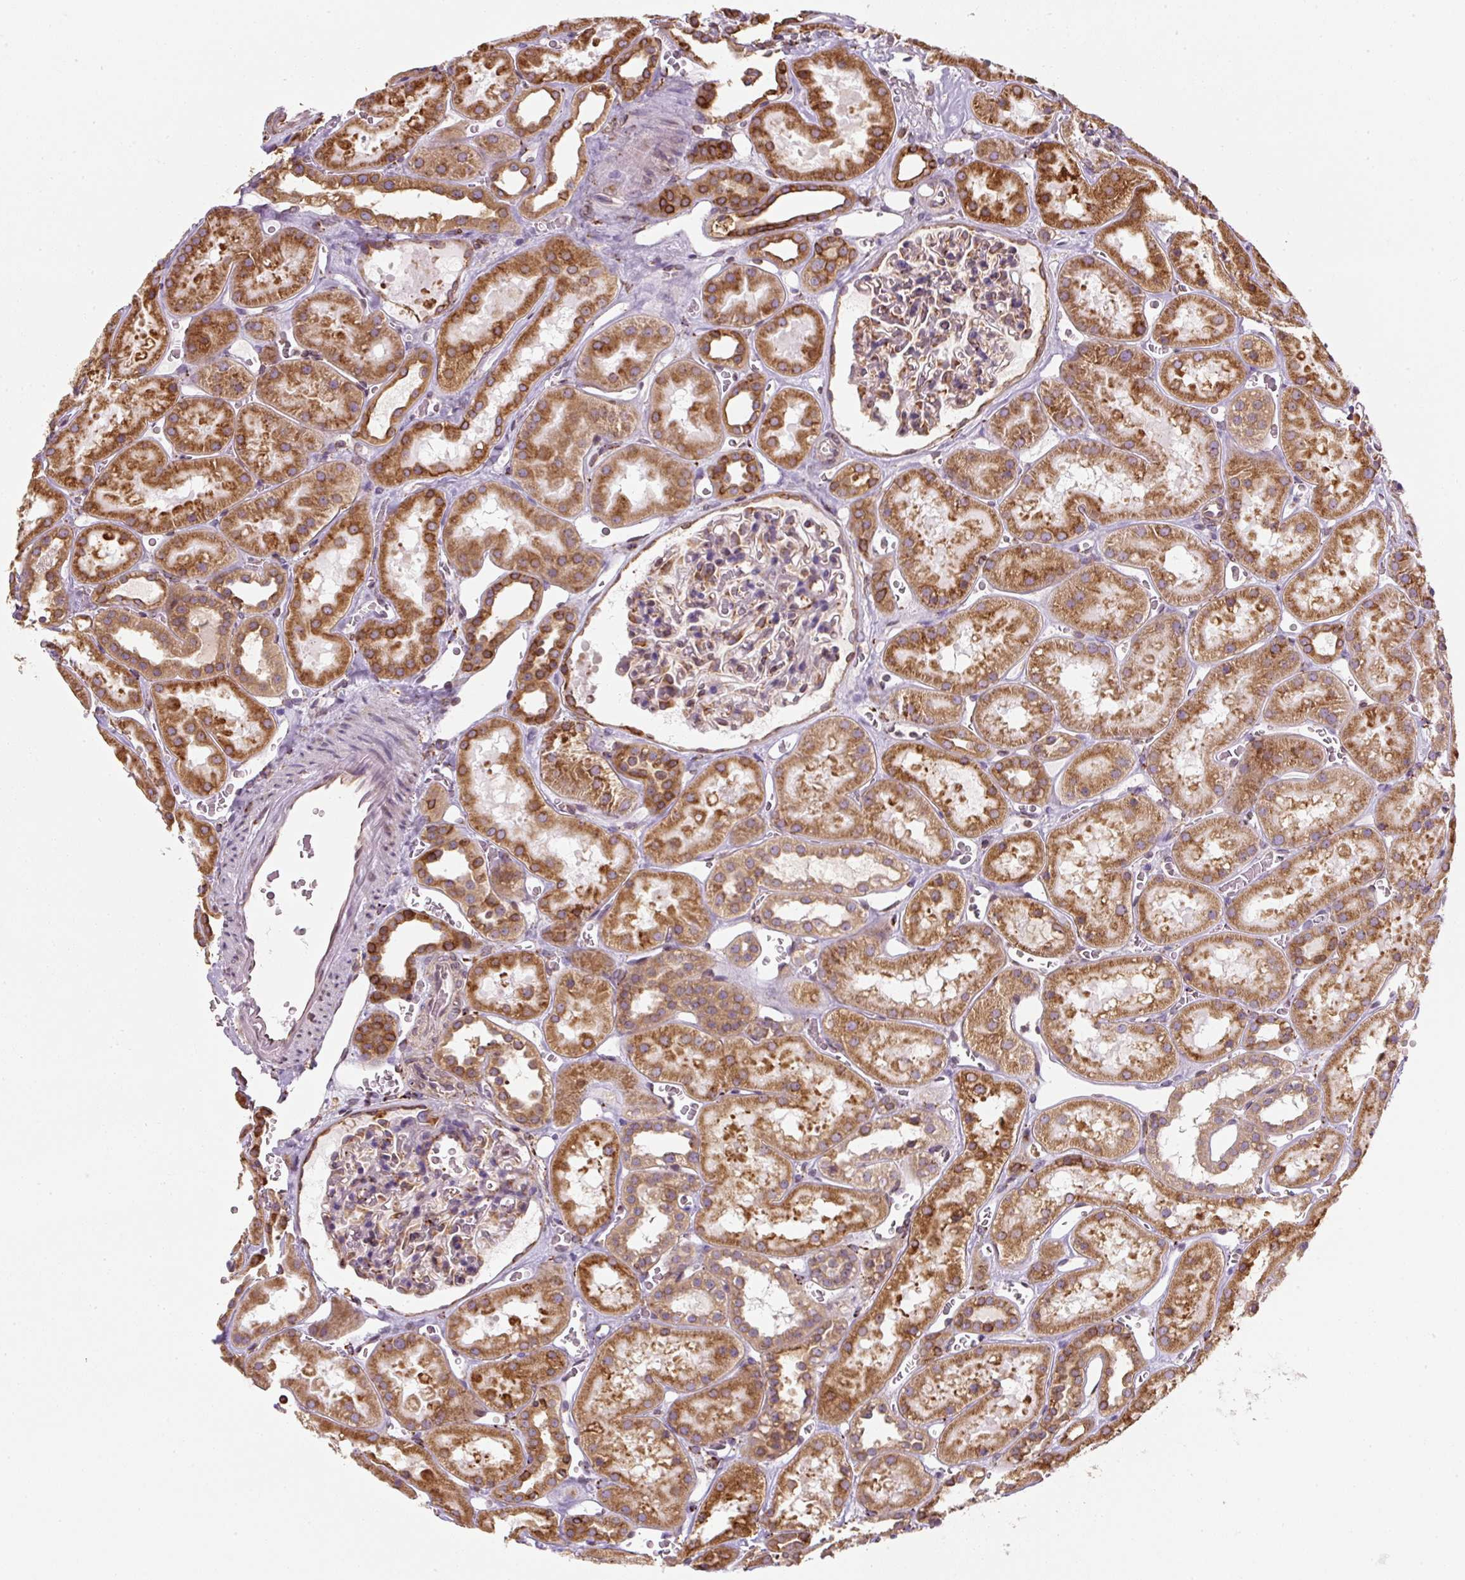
{"staining": {"intensity": "moderate", "quantity": "25%-75%", "location": "cytoplasmic/membranous"}, "tissue": "kidney", "cell_type": "Cells in glomeruli", "image_type": "normal", "snomed": [{"axis": "morphology", "description": "Normal tissue, NOS"}, {"axis": "topography", "description": "Kidney"}], "caption": "Unremarkable kidney demonstrates moderate cytoplasmic/membranous staining in approximately 25%-75% of cells in glomeruli, visualized by immunohistochemistry.", "gene": "PRKCSH", "patient": {"sex": "female", "age": 41}}